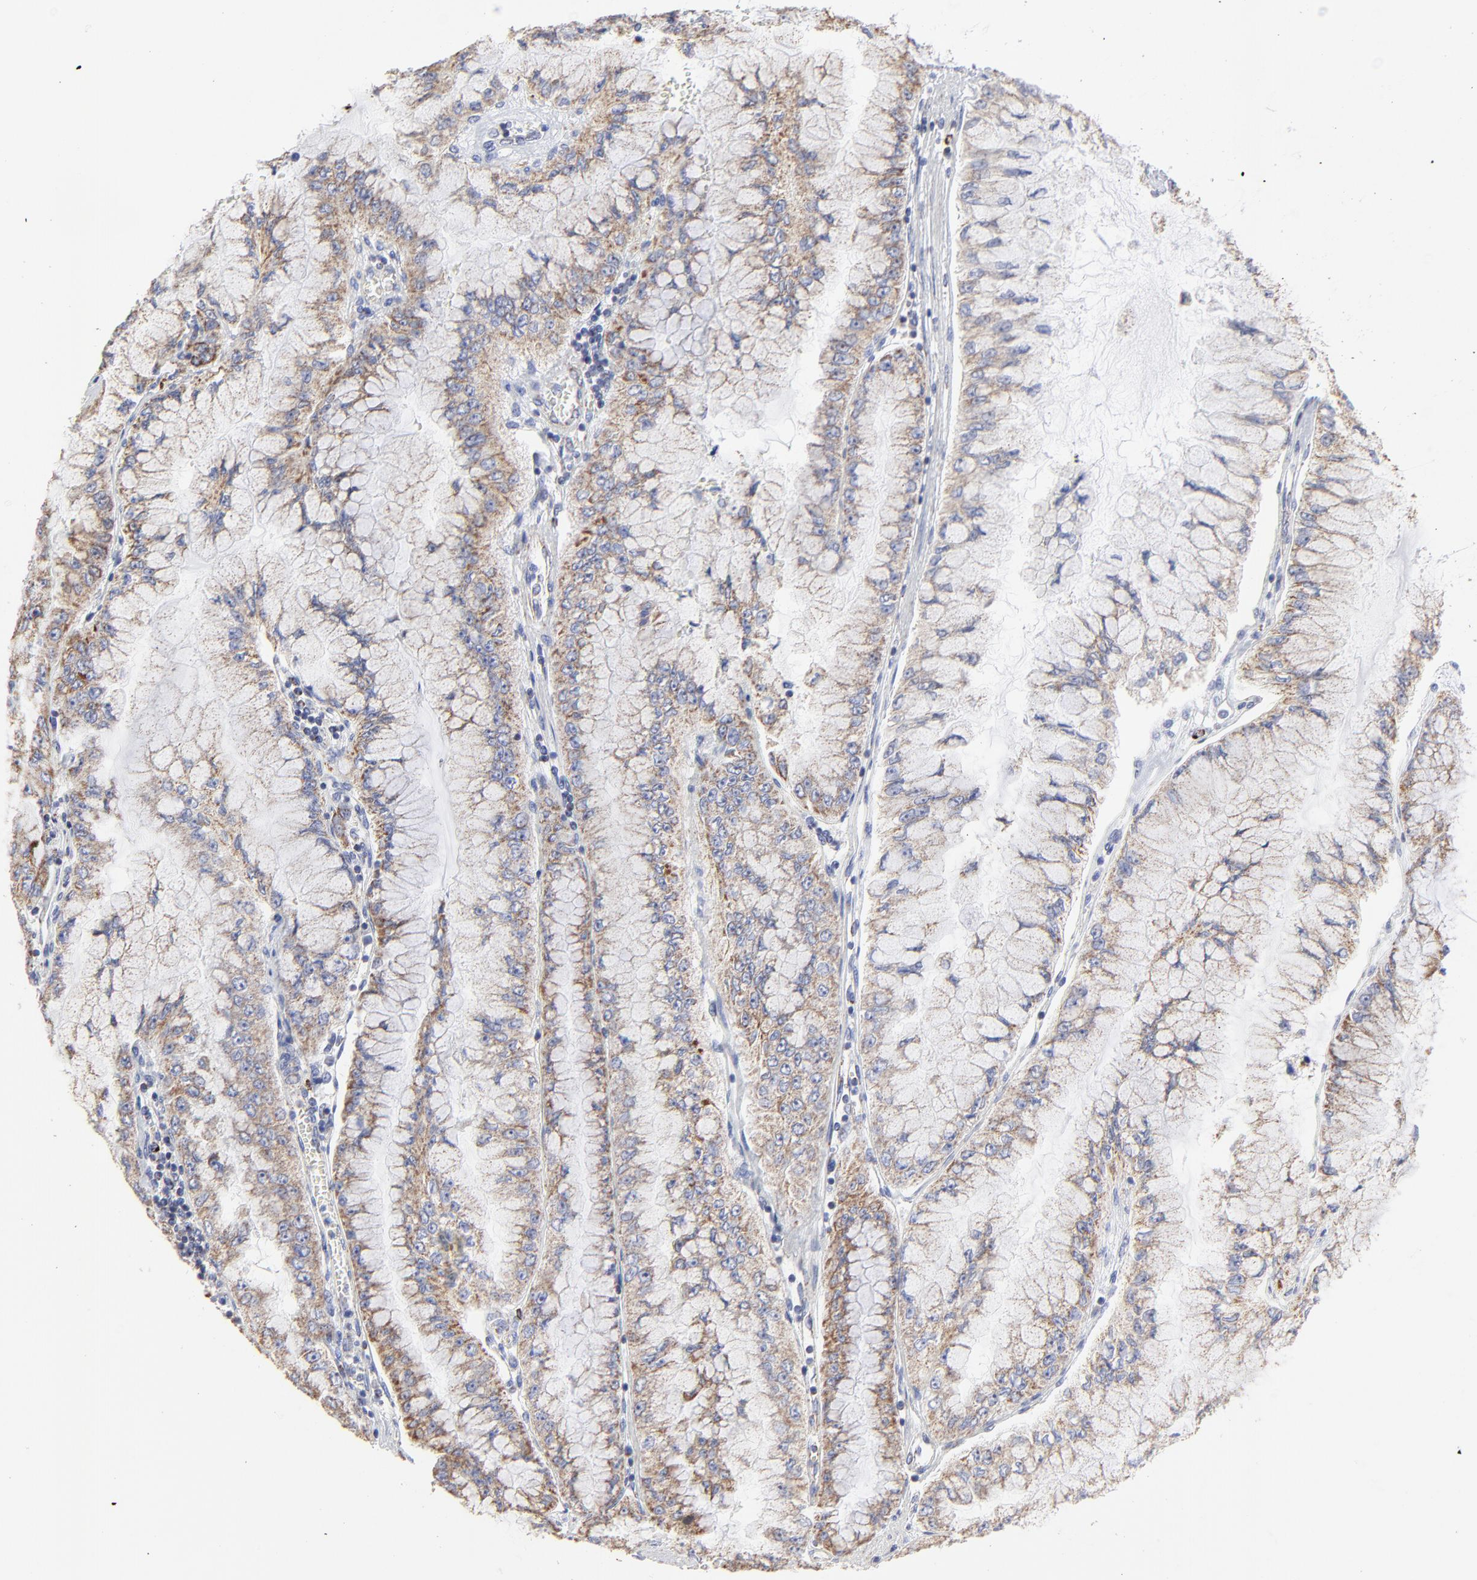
{"staining": {"intensity": "moderate", "quantity": ">75%", "location": "cytoplasmic/membranous"}, "tissue": "liver cancer", "cell_type": "Tumor cells", "image_type": "cancer", "snomed": [{"axis": "morphology", "description": "Cholangiocarcinoma"}, {"axis": "topography", "description": "Liver"}], "caption": "Immunohistochemistry (IHC) (DAB (3,3'-diaminobenzidine)) staining of liver cholangiocarcinoma exhibits moderate cytoplasmic/membranous protein positivity in about >75% of tumor cells.", "gene": "PINK1", "patient": {"sex": "female", "age": 79}}